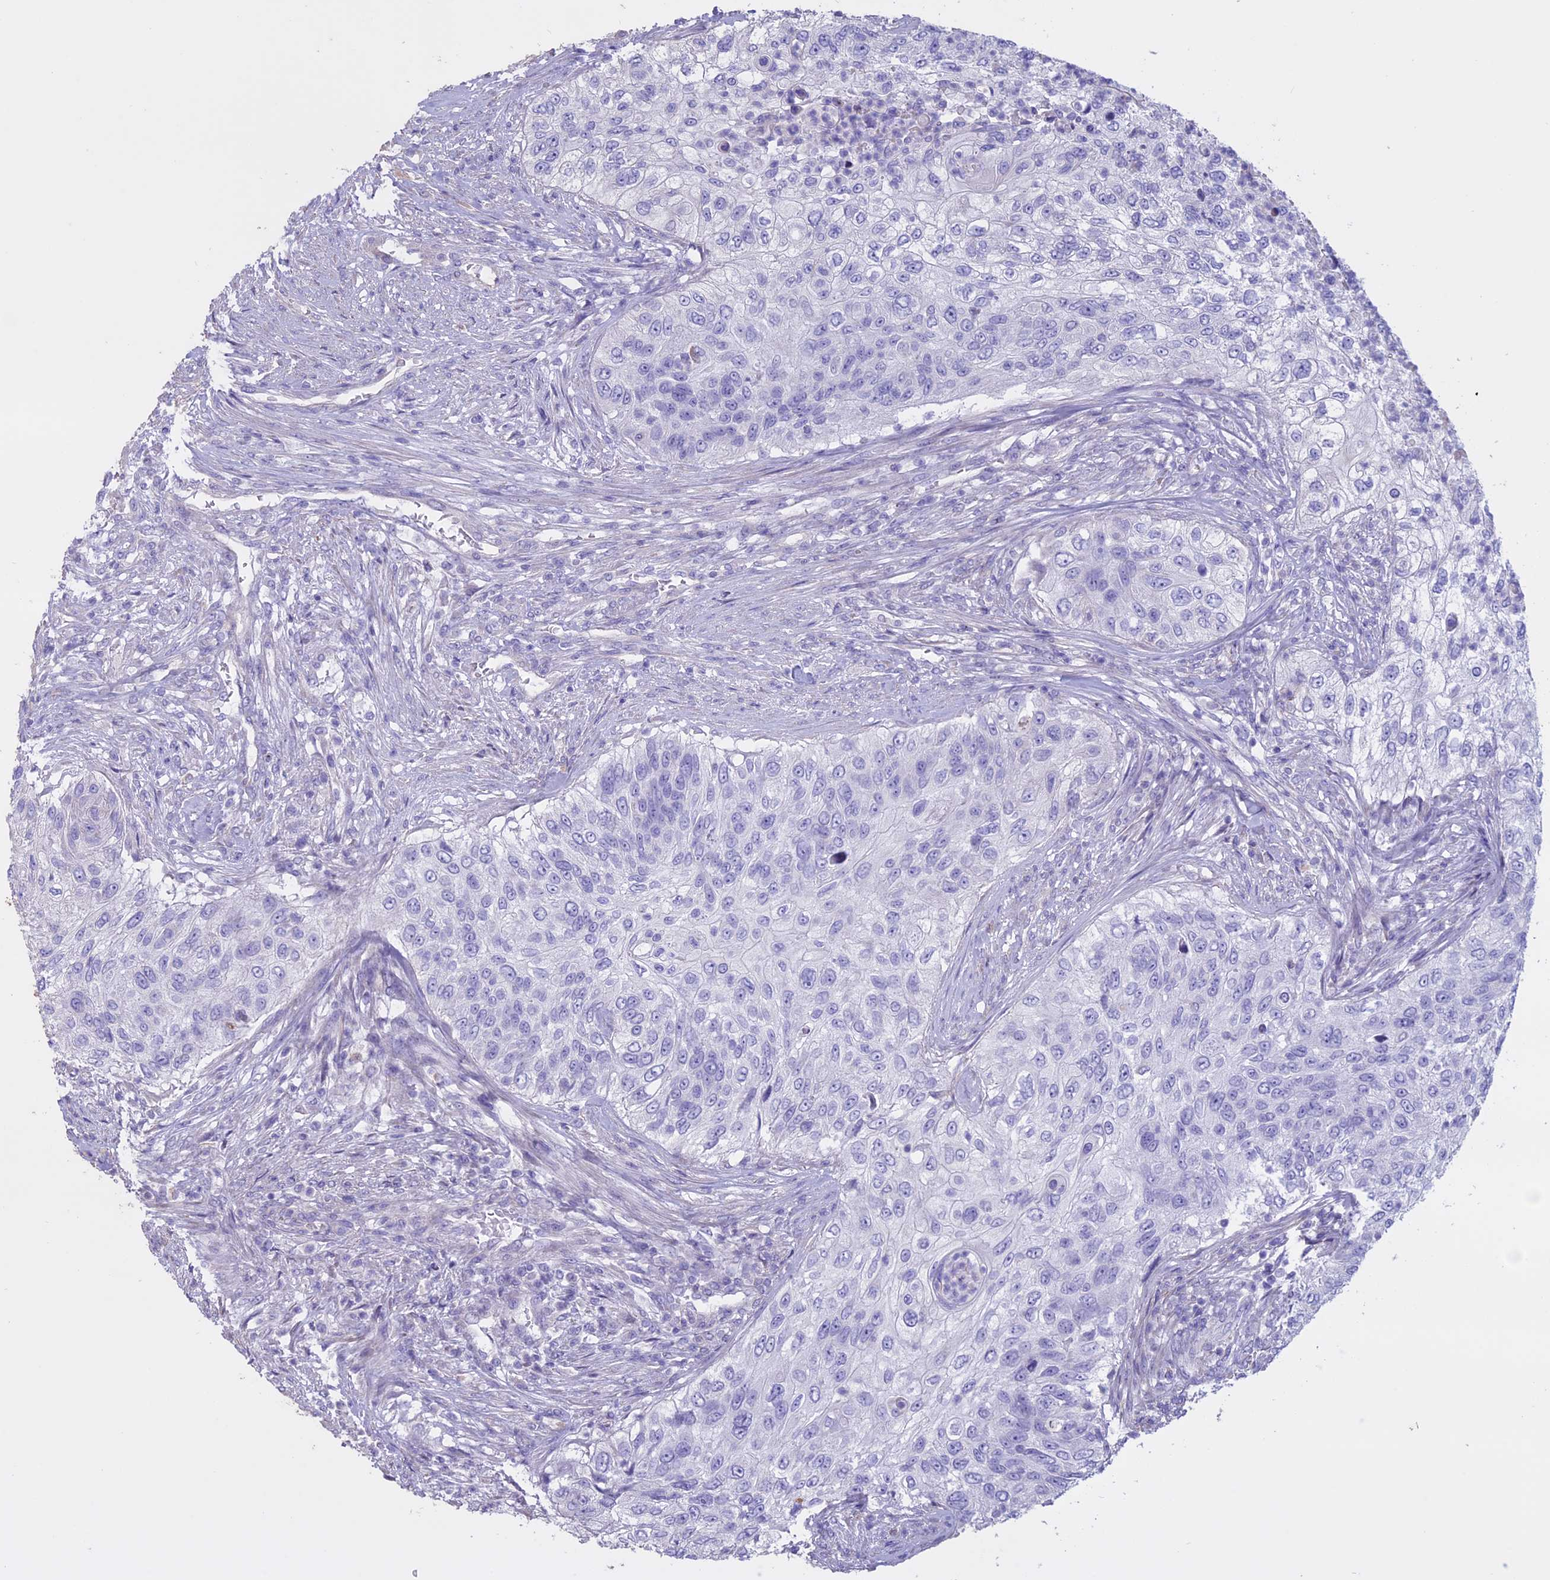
{"staining": {"intensity": "negative", "quantity": "none", "location": "none"}, "tissue": "urothelial cancer", "cell_type": "Tumor cells", "image_type": "cancer", "snomed": [{"axis": "morphology", "description": "Urothelial carcinoma, High grade"}, {"axis": "topography", "description": "Urinary bladder"}], "caption": "A high-resolution image shows immunohistochemistry (IHC) staining of urothelial cancer, which shows no significant staining in tumor cells.", "gene": "CCDC148", "patient": {"sex": "female", "age": 60}}